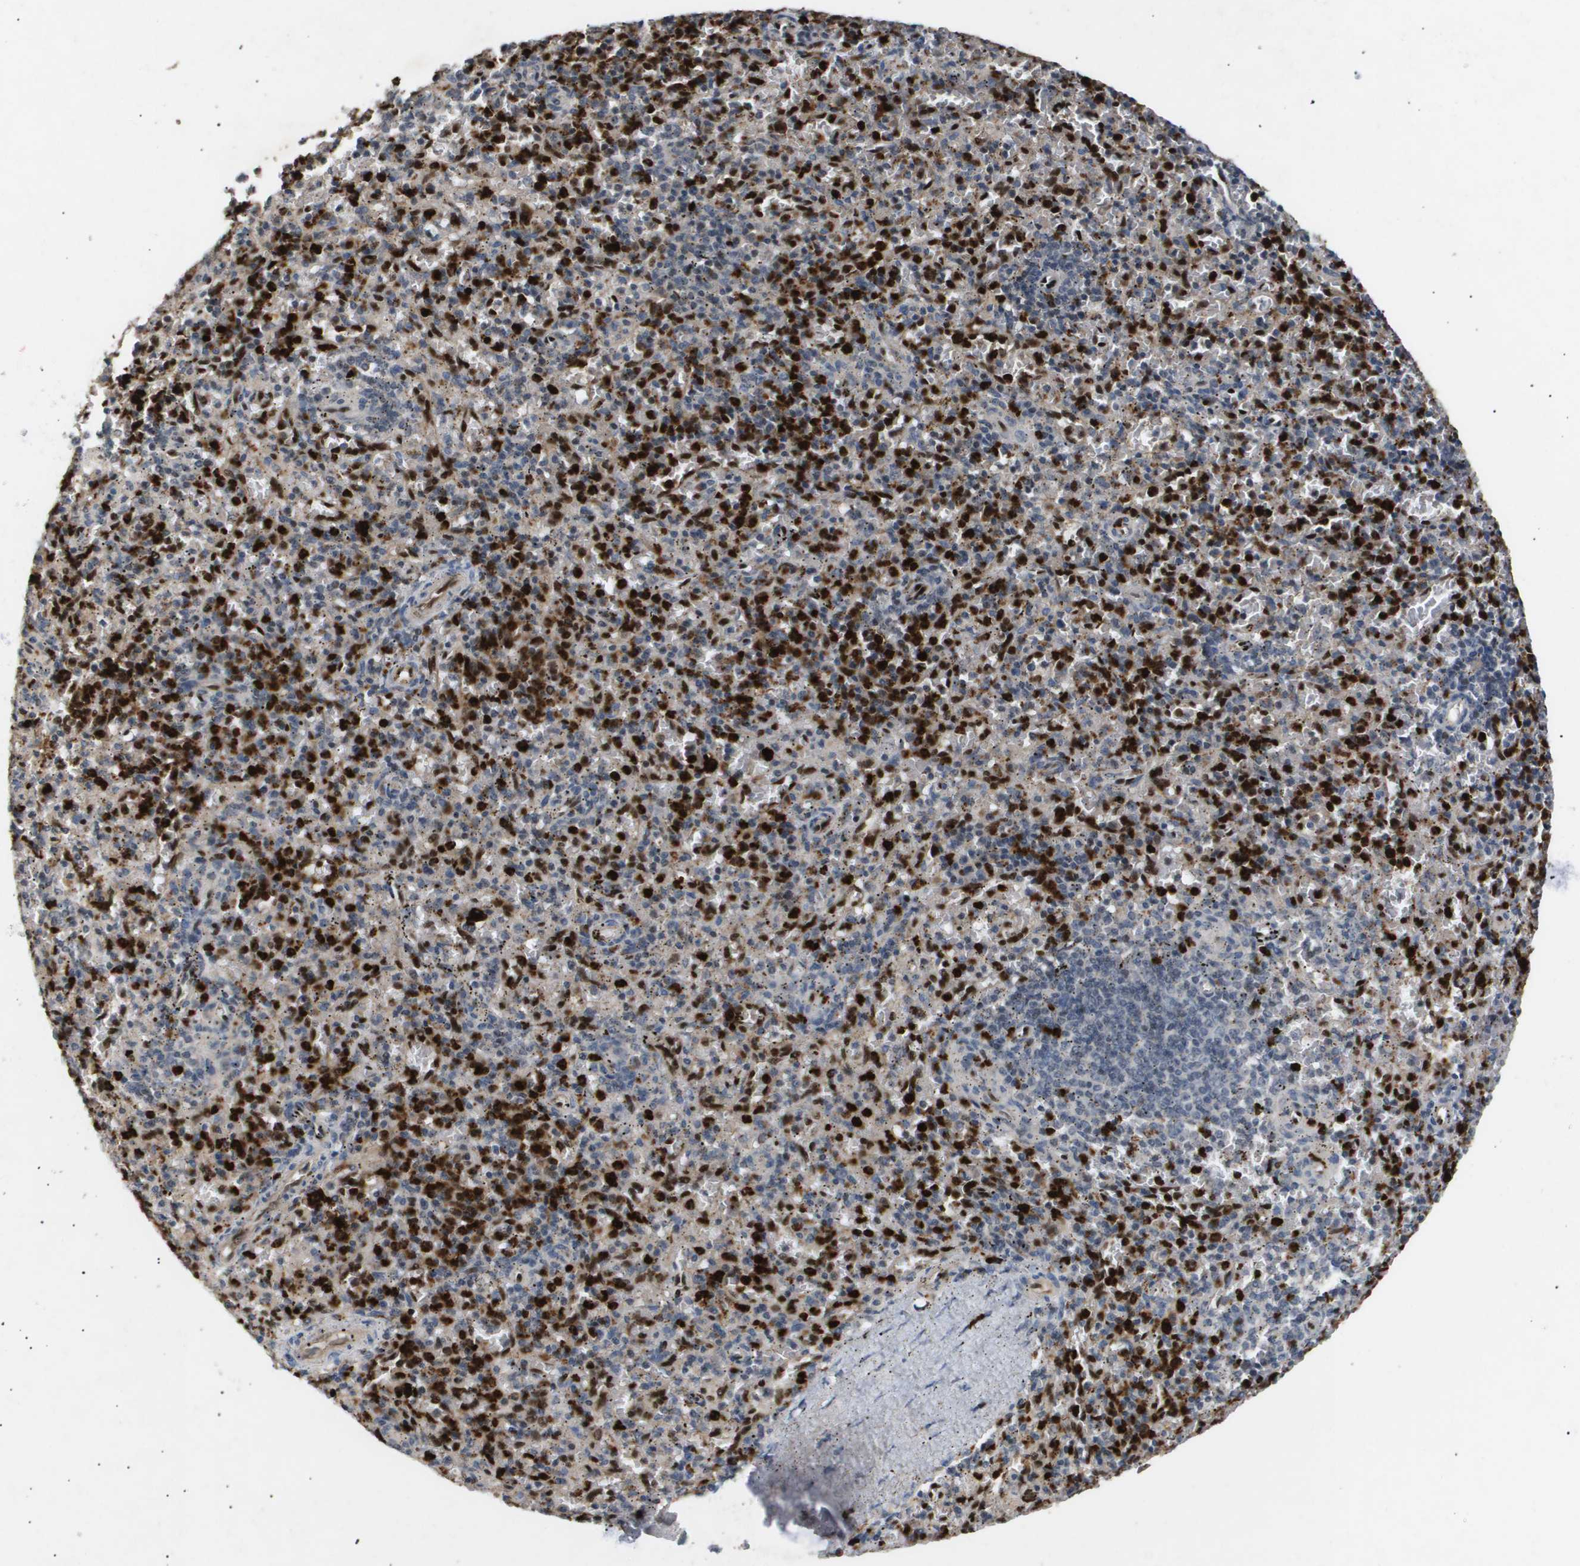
{"staining": {"intensity": "strong", "quantity": ">75%", "location": "cytoplasmic/membranous,nuclear"}, "tissue": "spleen", "cell_type": "Cells in red pulp", "image_type": "normal", "snomed": [{"axis": "morphology", "description": "Normal tissue, NOS"}, {"axis": "topography", "description": "Spleen"}], "caption": "Immunohistochemical staining of unremarkable human spleen displays high levels of strong cytoplasmic/membranous,nuclear staining in approximately >75% of cells in red pulp.", "gene": "ERG", "patient": {"sex": "male", "age": 72}}